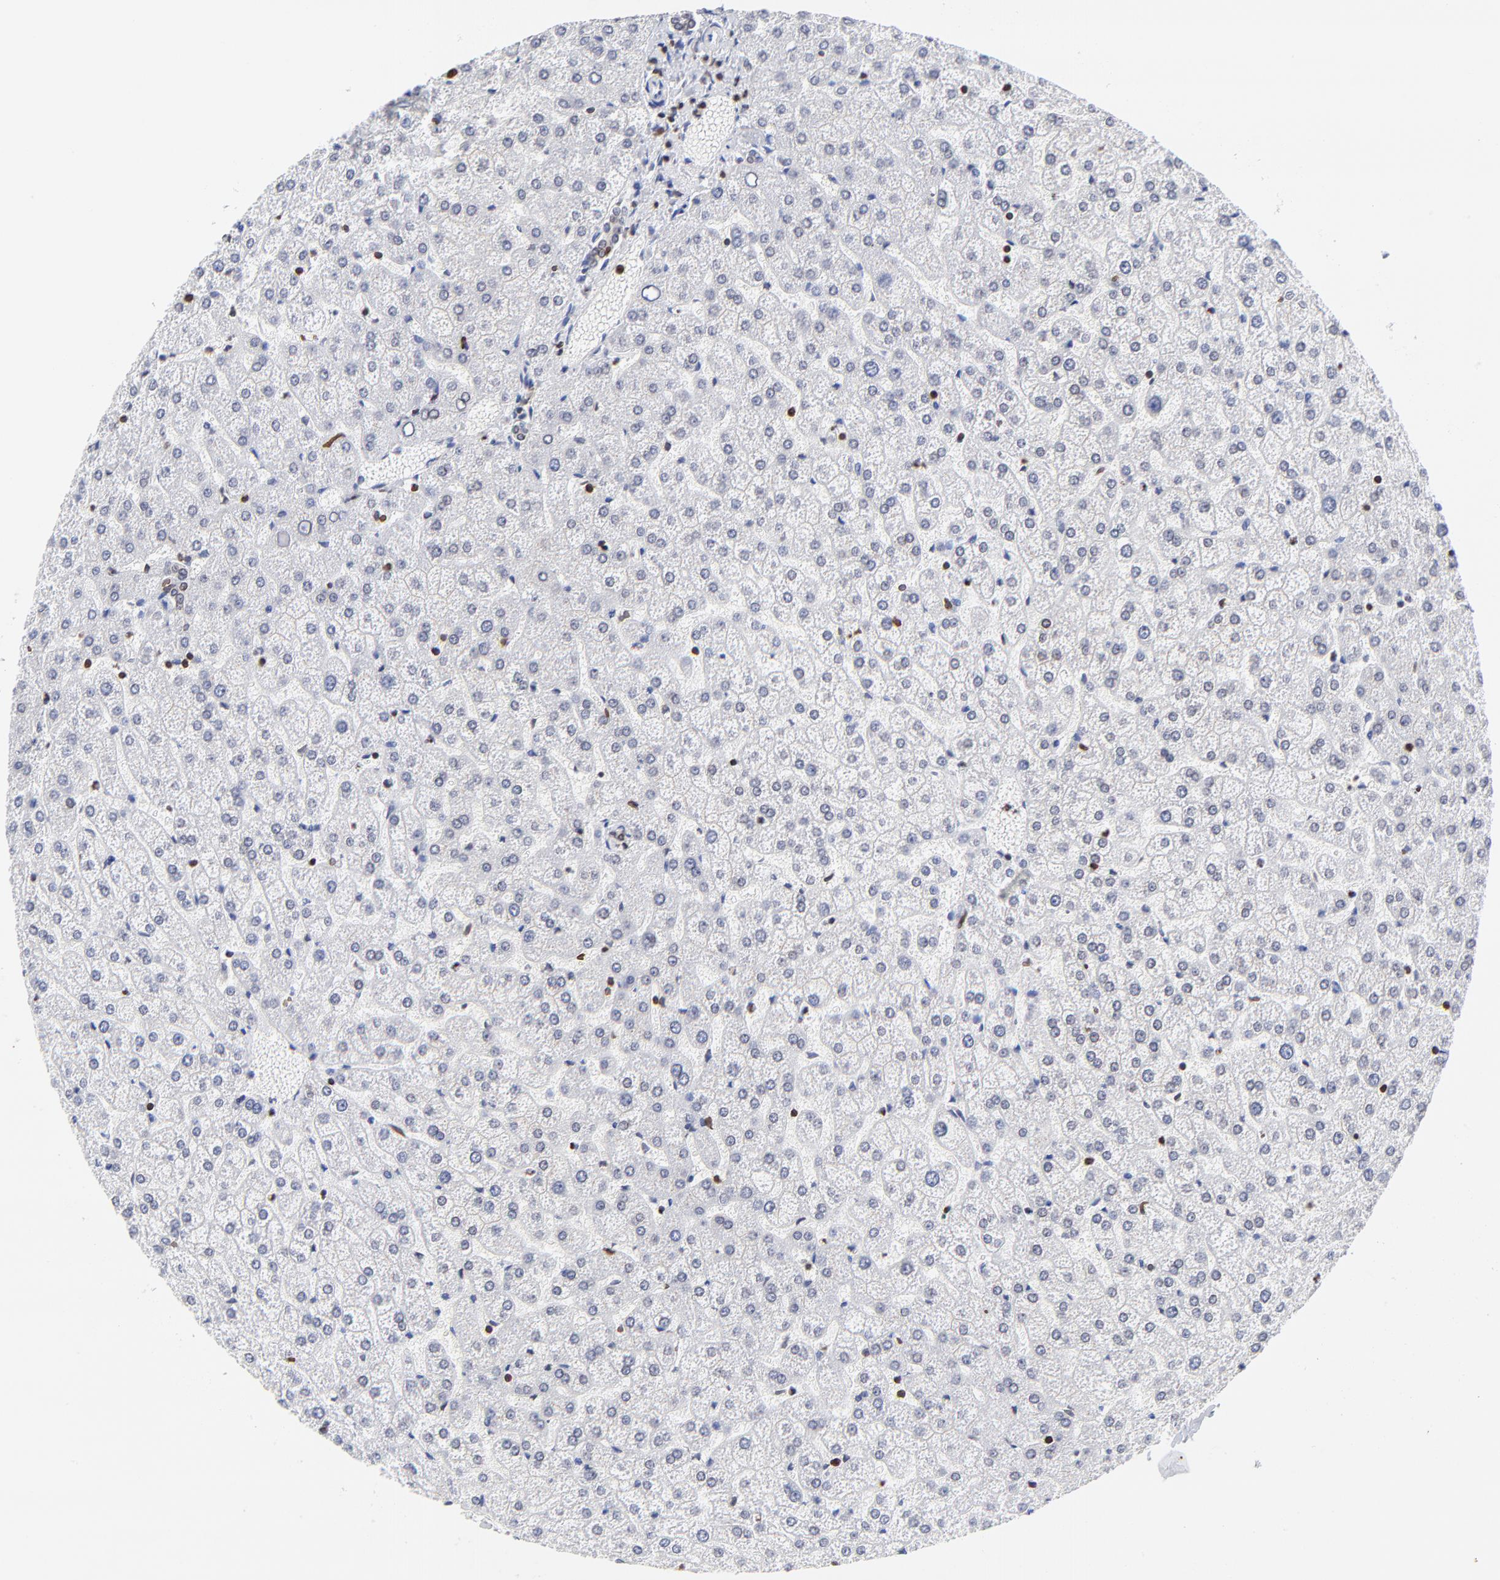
{"staining": {"intensity": "negative", "quantity": "none", "location": "none"}, "tissue": "liver", "cell_type": "Cholangiocytes", "image_type": "normal", "snomed": [{"axis": "morphology", "description": "Normal tissue, NOS"}, {"axis": "topography", "description": "Liver"}], "caption": "DAB immunohistochemical staining of normal liver exhibits no significant expression in cholangiocytes.", "gene": "THAP7", "patient": {"sex": "female", "age": 32}}